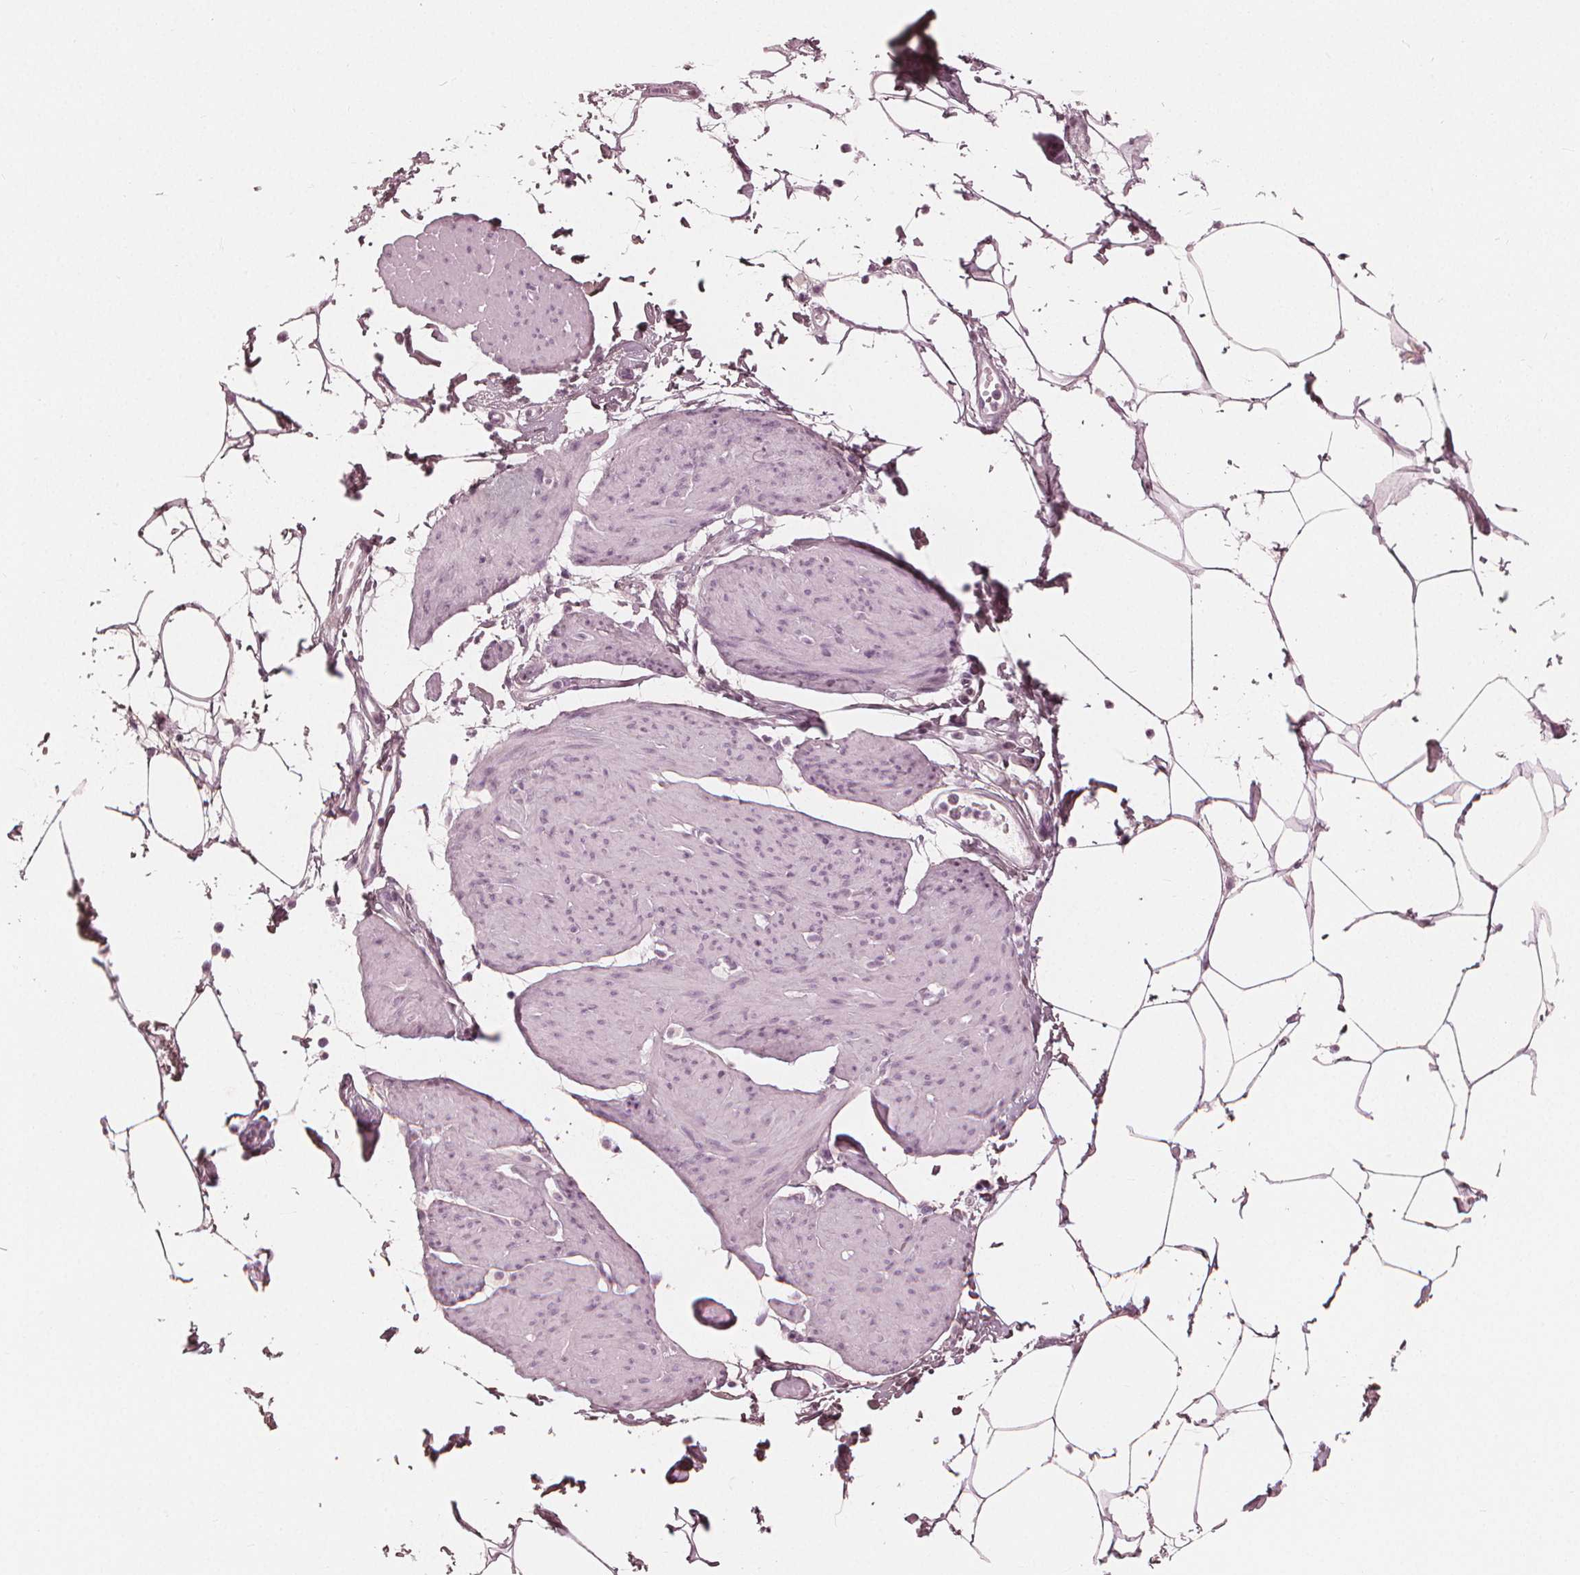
{"staining": {"intensity": "negative", "quantity": "none", "location": "none"}, "tissue": "smooth muscle", "cell_type": "Smooth muscle cells", "image_type": "normal", "snomed": [{"axis": "morphology", "description": "Normal tissue, NOS"}, {"axis": "topography", "description": "Adipose tissue"}, {"axis": "topography", "description": "Smooth muscle"}, {"axis": "topography", "description": "Peripheral nerve tissue"}], "caption": "This is an IHC photomicrograph of unremarkable human smooth muscle. There is no staining in smooth muscle cells.", "gene": "PAEP", "patient": {"sex": "male", "age": 83}}